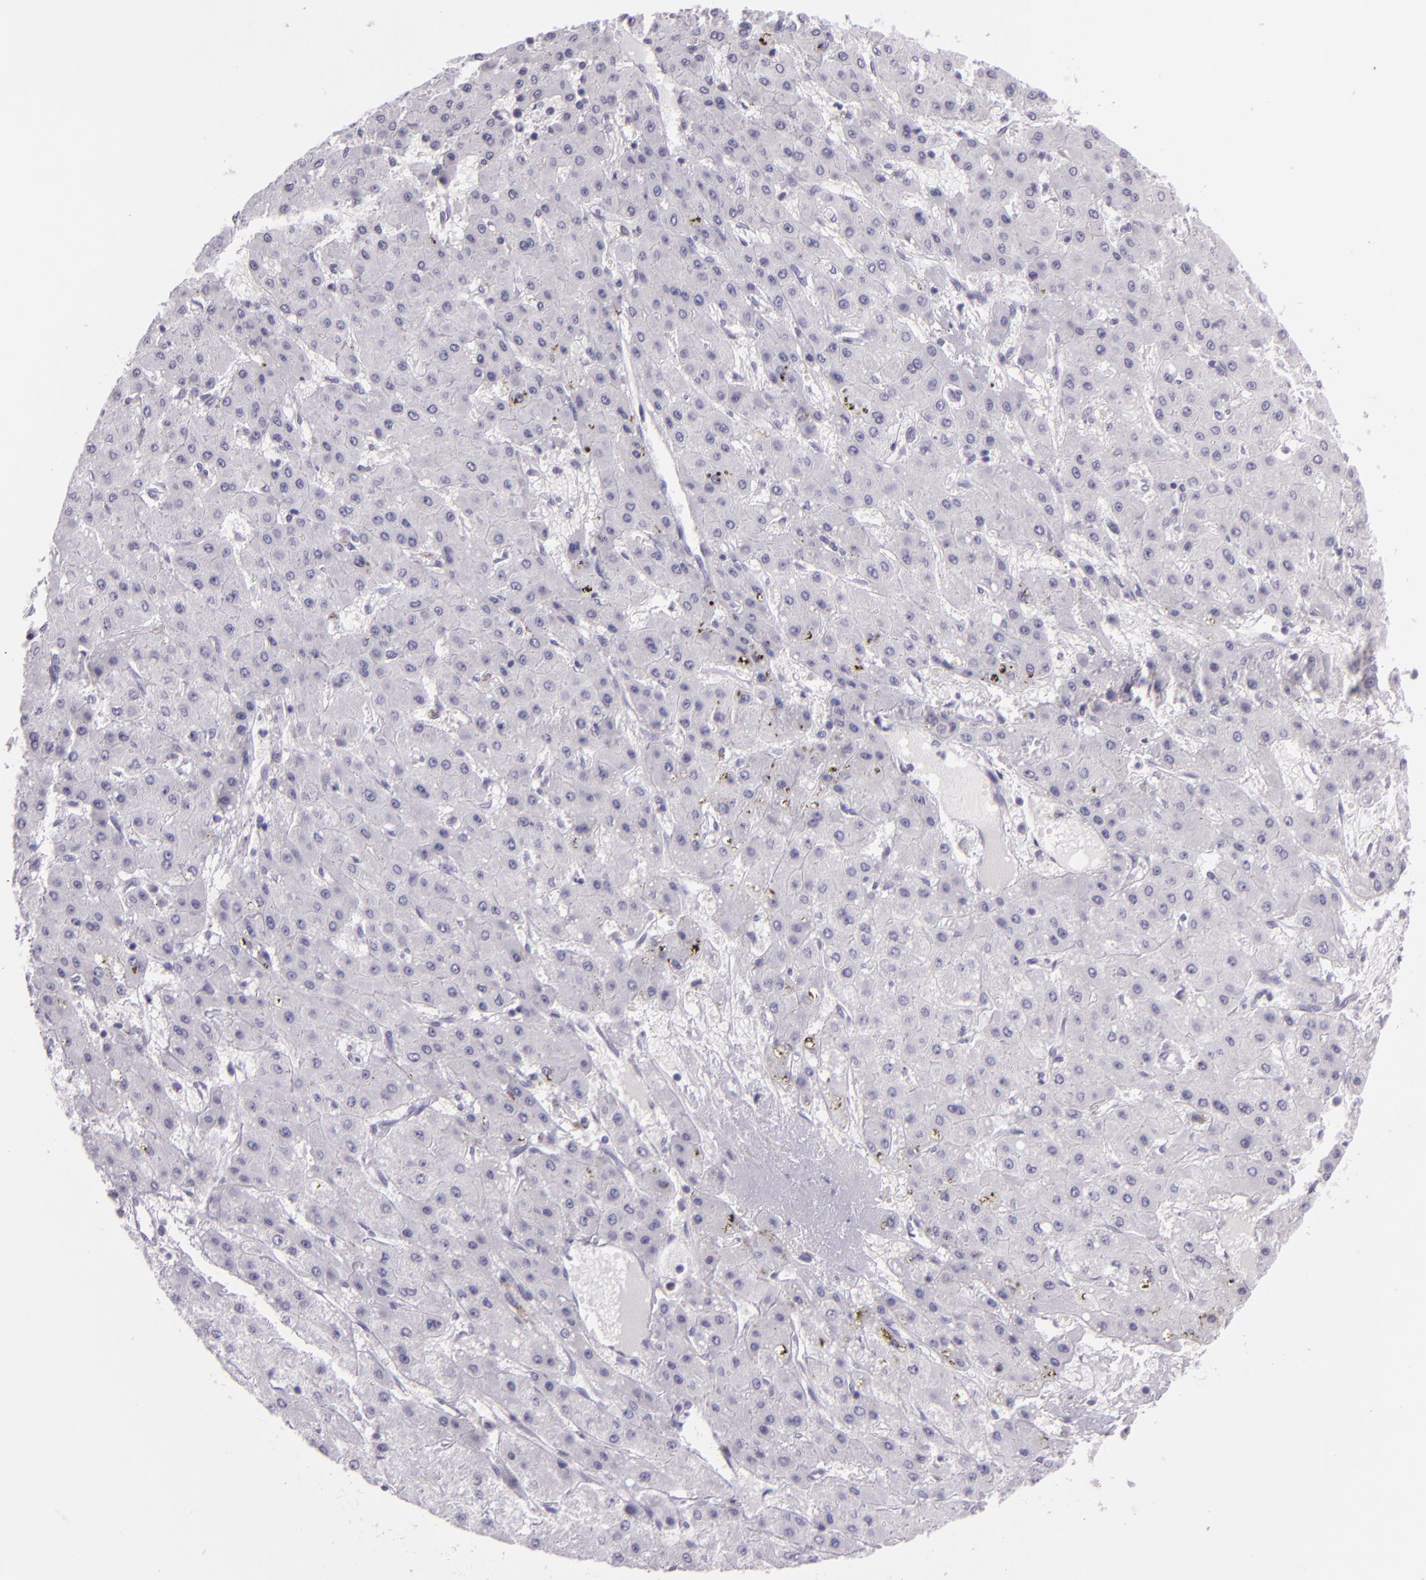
{"staining": {"intensity": "negative", "quantity": "none", "location": "none"}, "tissue": "liver cancer", "cell_type": "Tumor cells", "image_type": "cancer", "snomed": [{"axis": "morphology", "description": "Carcinoma, Hepatocellular, NOS"}, {"axis": "topography", "description": "Liver"}], "caption": "The micrograph displays no significant positivity in tumor cells of liver cancer.", "gene": "MUC6", "patient": {"sex": "female", "age": 52}}